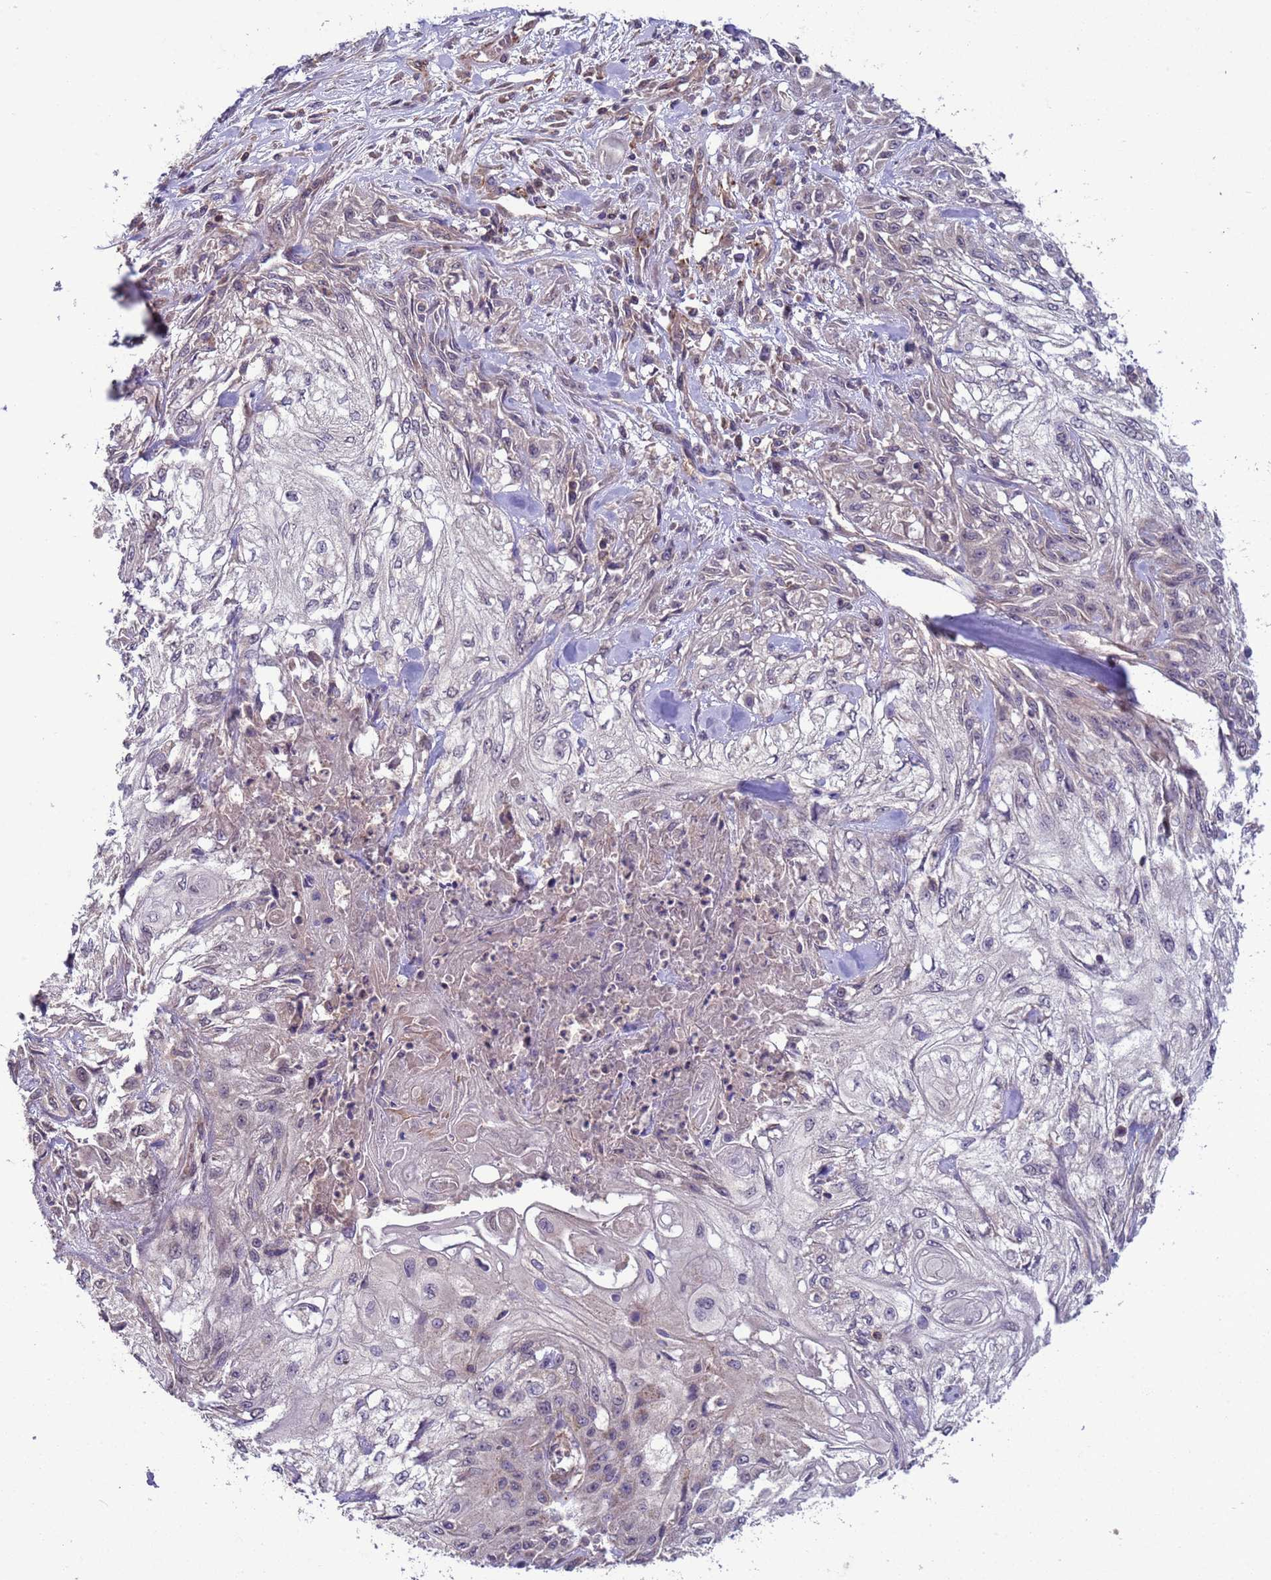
{"staining": {"intensity": "weak", "quantity": "<25%", "location": "cytoplasmic/membranous"}, "tissue": "skin cancer", "cell_type": "Tumor cells", "image_type": "cancer", "snomed": [{"axis": "morphology", "description": "Squamous cell carcinoma, NOS"}, {"axis": "morphology", "description": "Squamous cell carcinoma, metastatic, NOS"}, {"axis": "topography", "description": "Skin"}, {"axis": "topography", "description": "Lymph node"}], "caption": "Human metastatic squamous cell carcinoma (skin) stained for a protein using IHC shows no expression in tumor cells.", "gene": "ACAD8", "patient": {"sex": "male", "age": 75}}